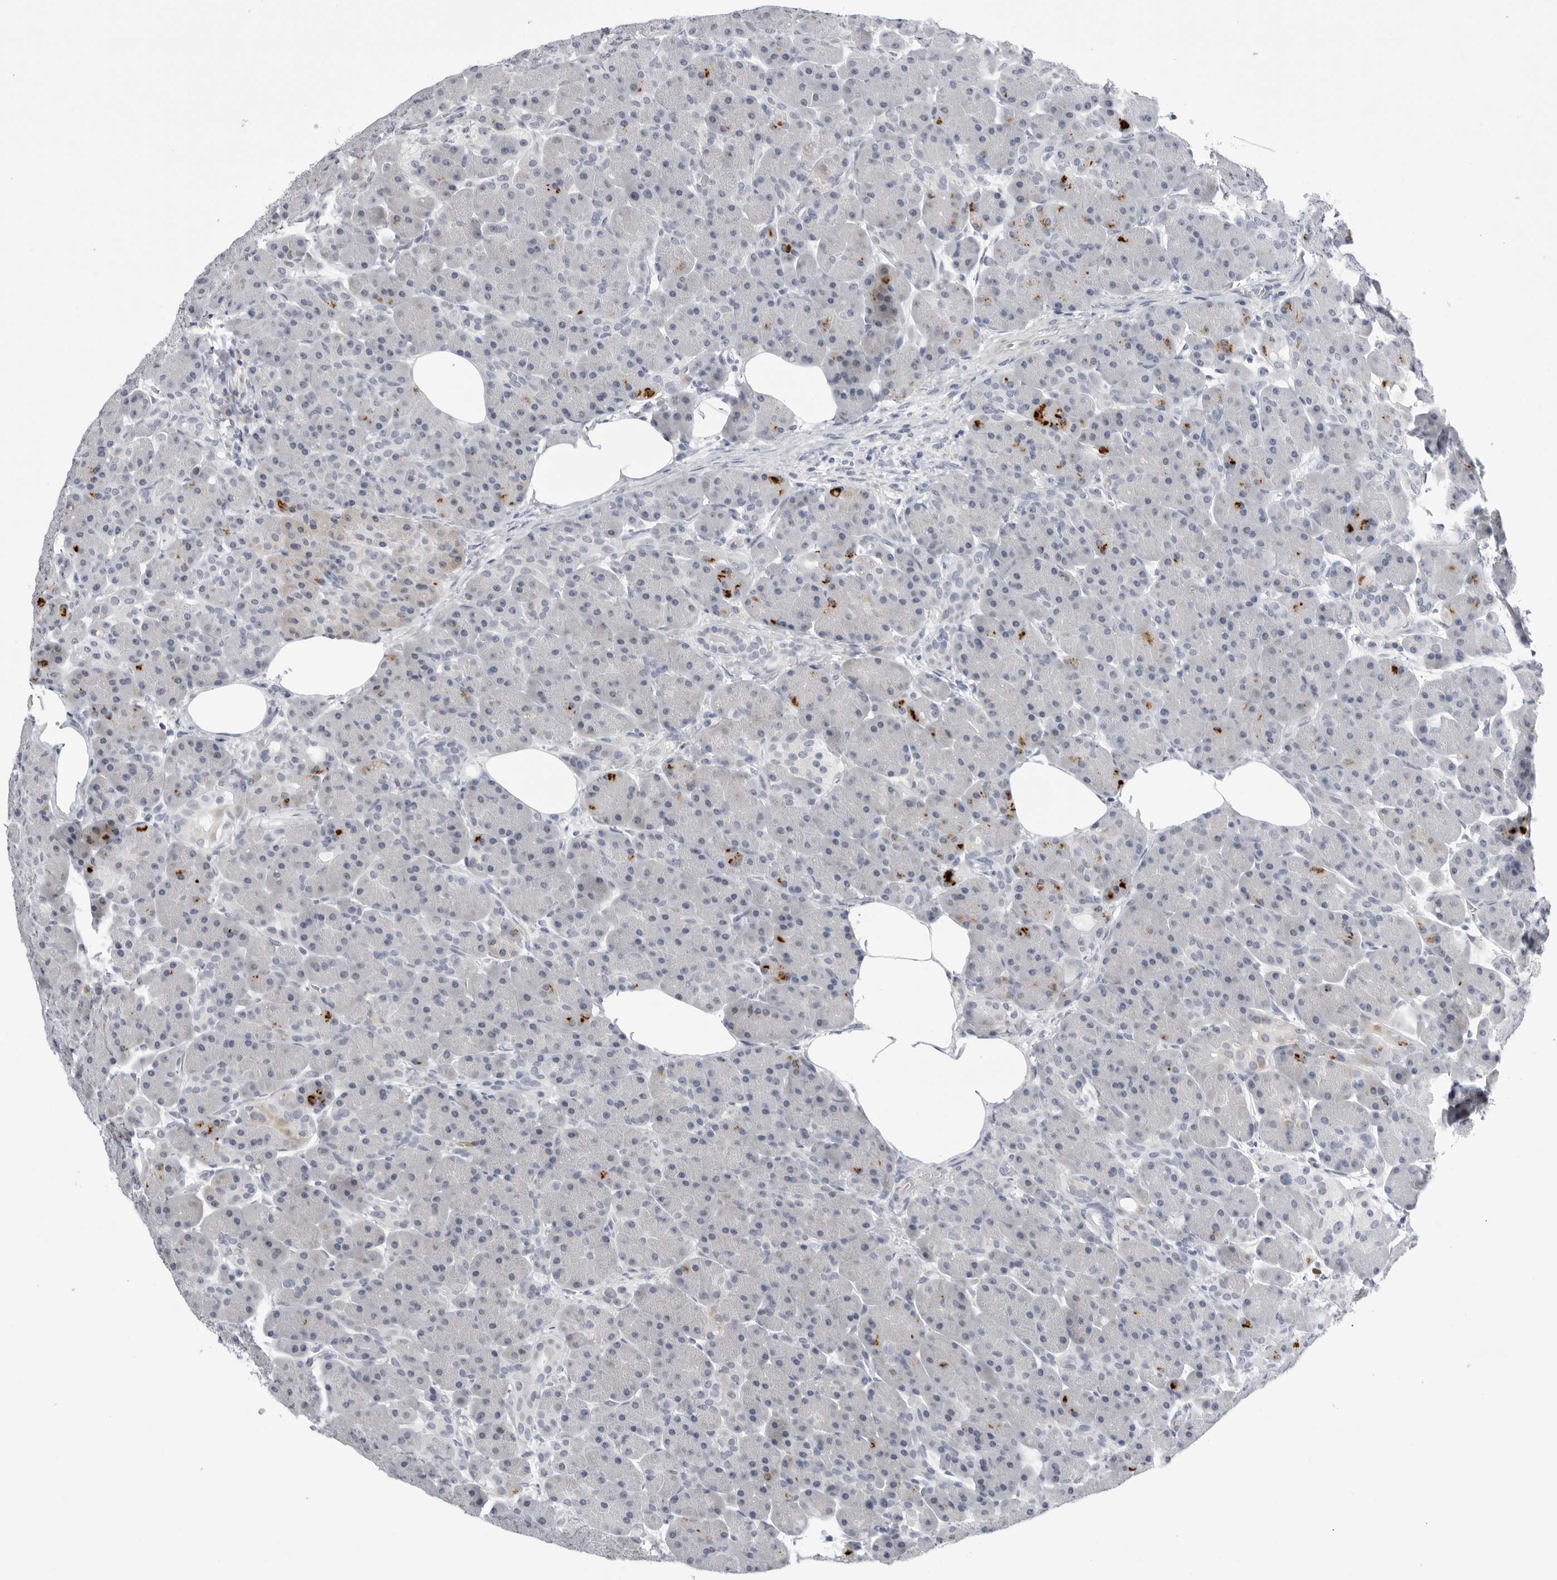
{"staining": {"intensity": "moderate", "quantity": "<25%", "location": "cytoplasmic/membranous"}, "tissue": "pancreas", "cell_type": "Exocrine glandular cells", "image_type": "normal", "snomed": [{"axis": "morphology", "description": "Normal tissue, NOS"}, {"axis": "topography", "description": "Pancreas"}], "caption": "Moderate cytoplasmic/membranous protein positivity is appreciated in approximately <25% of exocrine glandular cells in pancreas. (brown staining indicates protein expression, while blue staining denotes nuclei).", "gene": "ZNF502", "patient": {"sex": "male", "age": 63}}